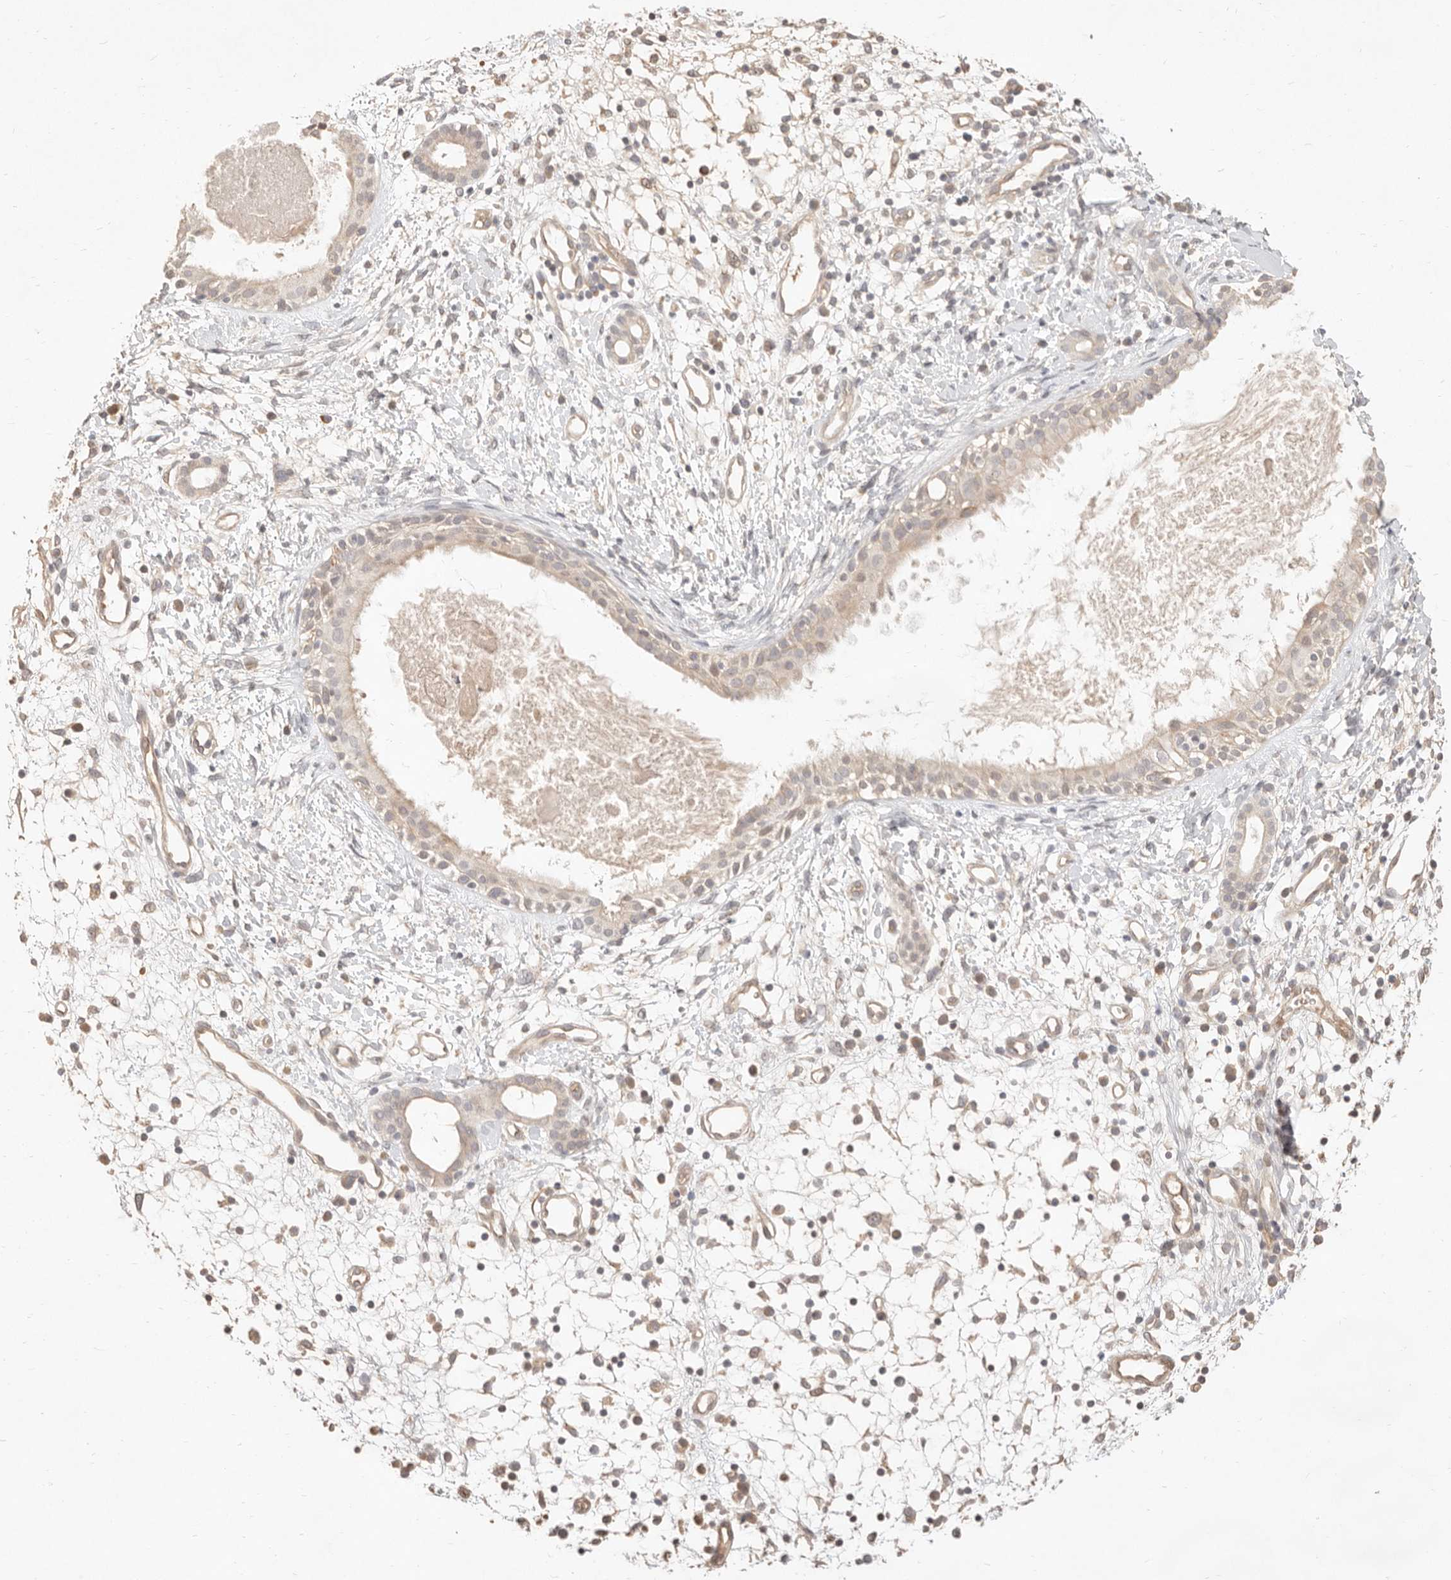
{"staining": {"intensity": "weak", "quantity": ">75%", "location": "cytoplasmic/membranous"}, "tissue": "nasopharynx", "cell_type": "Respiratory epithelial cells", "image_type": "normal", "snomed": [{"axis": "morphology", "description": "Normal tissue, NOS"}, {"axis": "topography", "description": "Nasopharynx"}], "caption": "The histopathology image exhibits immunohistochemical staining of normal nasopharynx. There is weak cytoplasmic/membranous expression is identified in approximately >75% of respiratory epithelial cells. (DAB (3,3'-diaminobenzidine) IHC, brown staining for protein, blue staining for nuclei).", "gene": "MEP1A", "patient": {"sex": "male", "age": 22}}